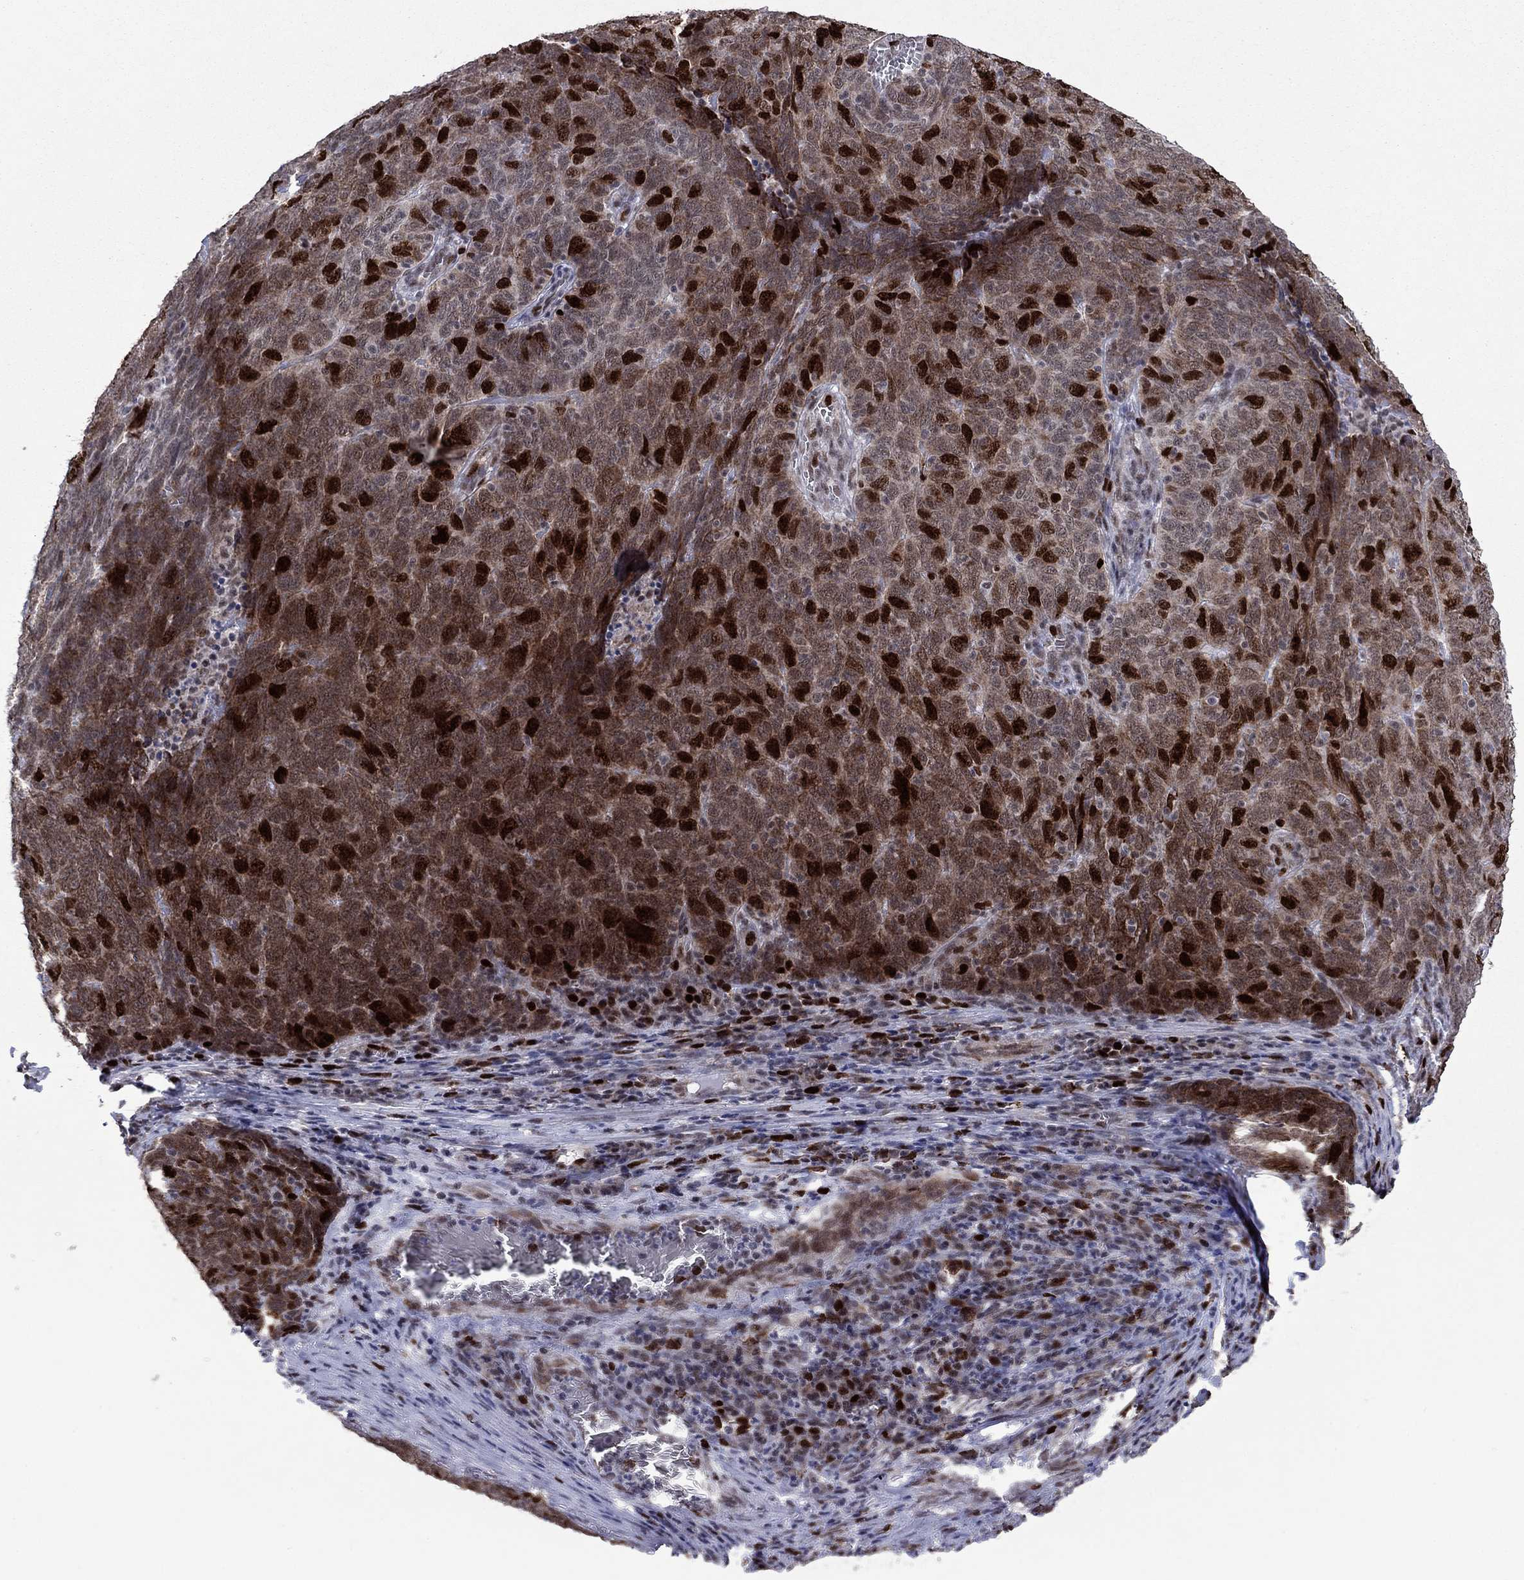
{"staining": {"intensity": "strong", "quantity": "25%-75%", "location": "cytoplasmic/membranous,nuclear"}, "tissue": "skin cancer", "cell_type": "Tumor cells", "image_type": "cancer", "snomed": [{"axis": "morphology", "description": "Squamous cell carcinoma, NOS"}, {"axis": "topography", "description": "Skin"}, {"axis": "topography", "description": "Anal"}], "caption": "DAB immunohistochemical staining of human squamous cell carcinoma (skin) exhibits strong cytoplasmic/membranous and nuclear protein positivity in about 25%-75% of tumor cells.", "gene": "CDCA5", "patient": {"sex": "female", "age": 51}}